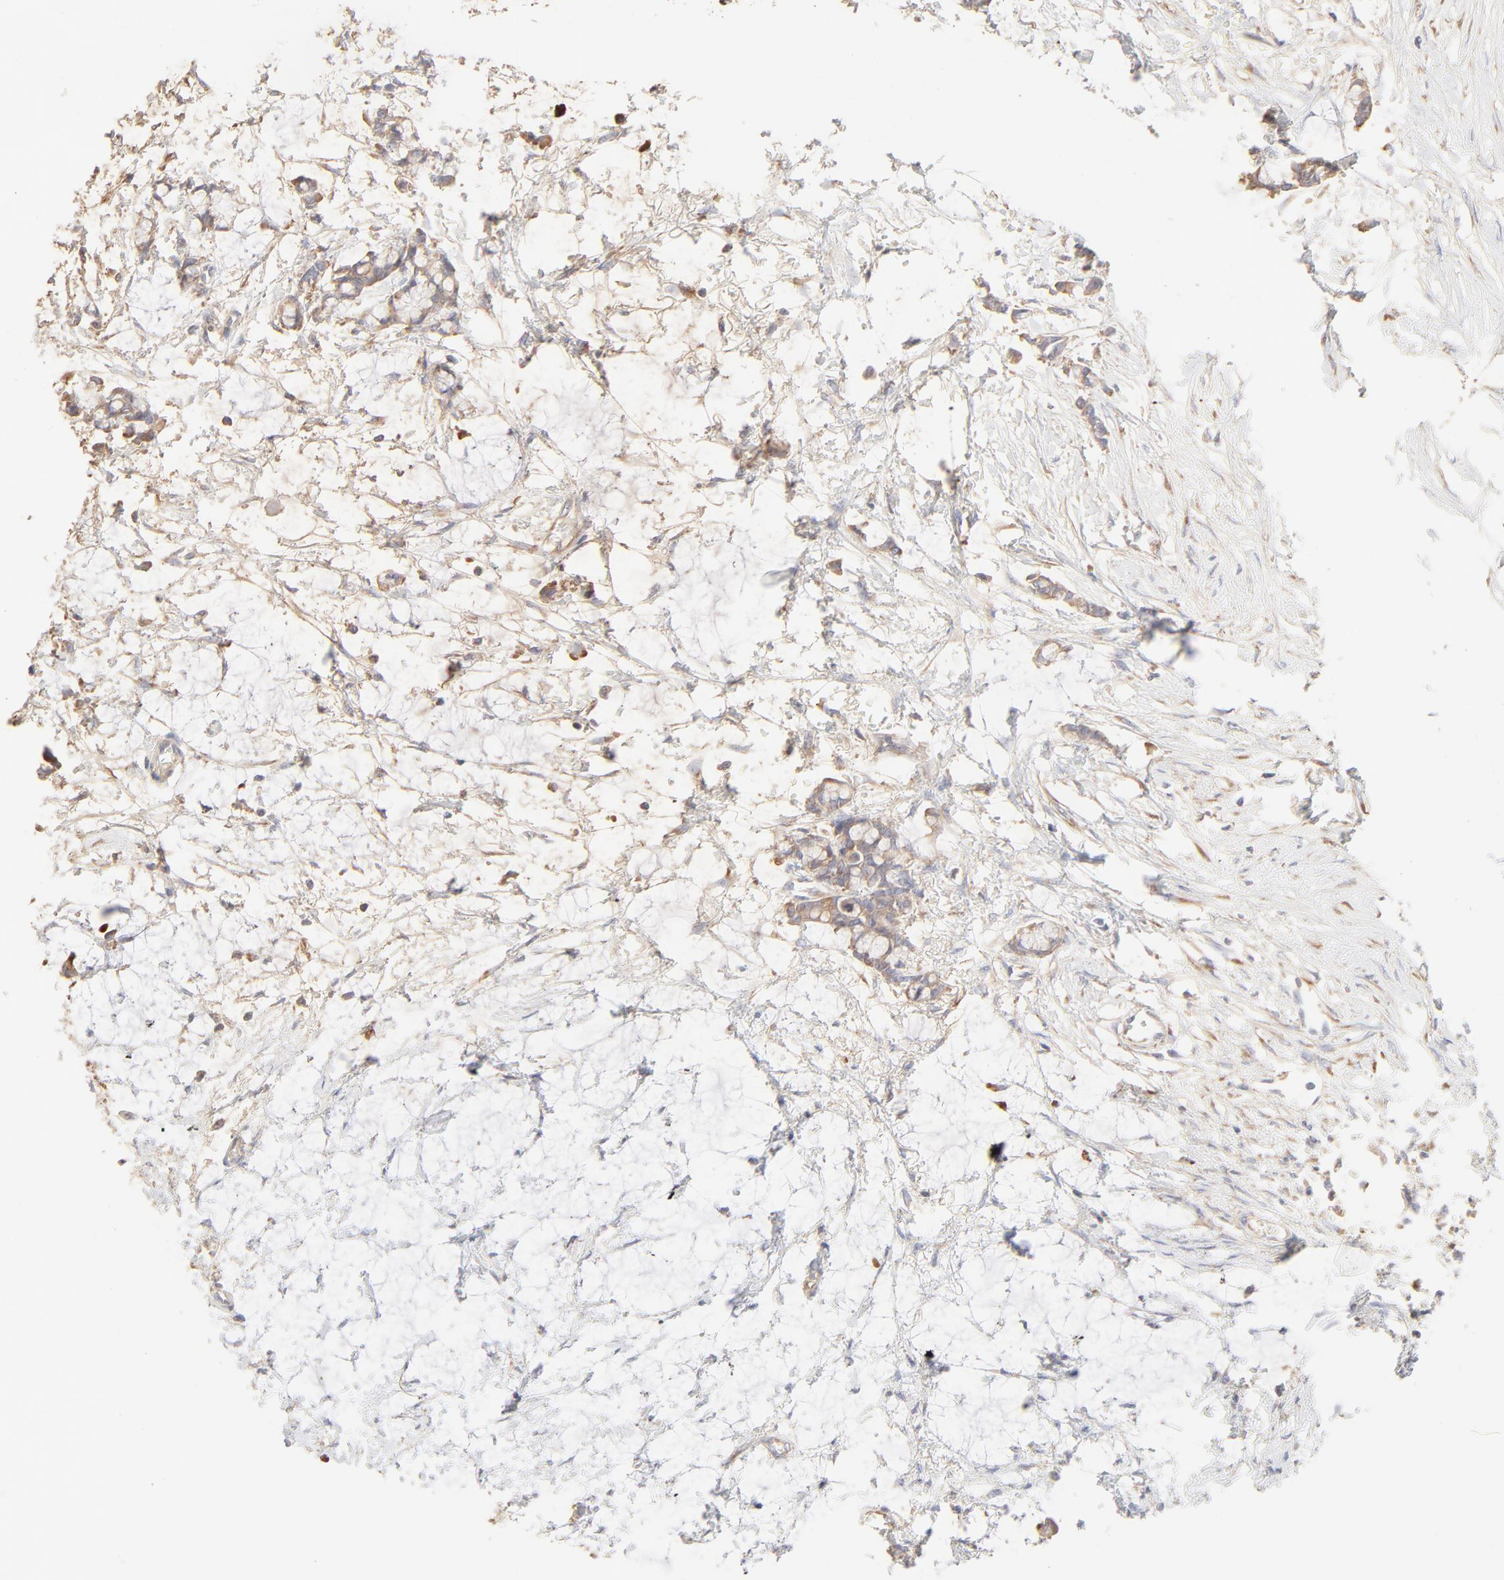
{"staining": {"intensity": "weak", "quantity": ">75%", "location": "cytoplasmic/membranous"}, "tissue": "colorectal cancer", "cell_type": "Tumor cells", "image_type": "cancer", "snomed": [{"axis": "morphology", "description": "Normal tissue, NOS"}, {"axis": "morphology", "description": "Adenocarcinoma, NOS"}, {"axis": "topography", "description": "Colon"}, {"axis": "topography", "description": "Peripheral nerve tissue"}], "caption": "Brown immunohistochemical staining in colorectal adenocarcinoma exhibits weak cytoplasmic/membranous expression in about >75% of tumor cells.", "gene": "RPS21", "patient": {"sex": "male", "age": 14}}